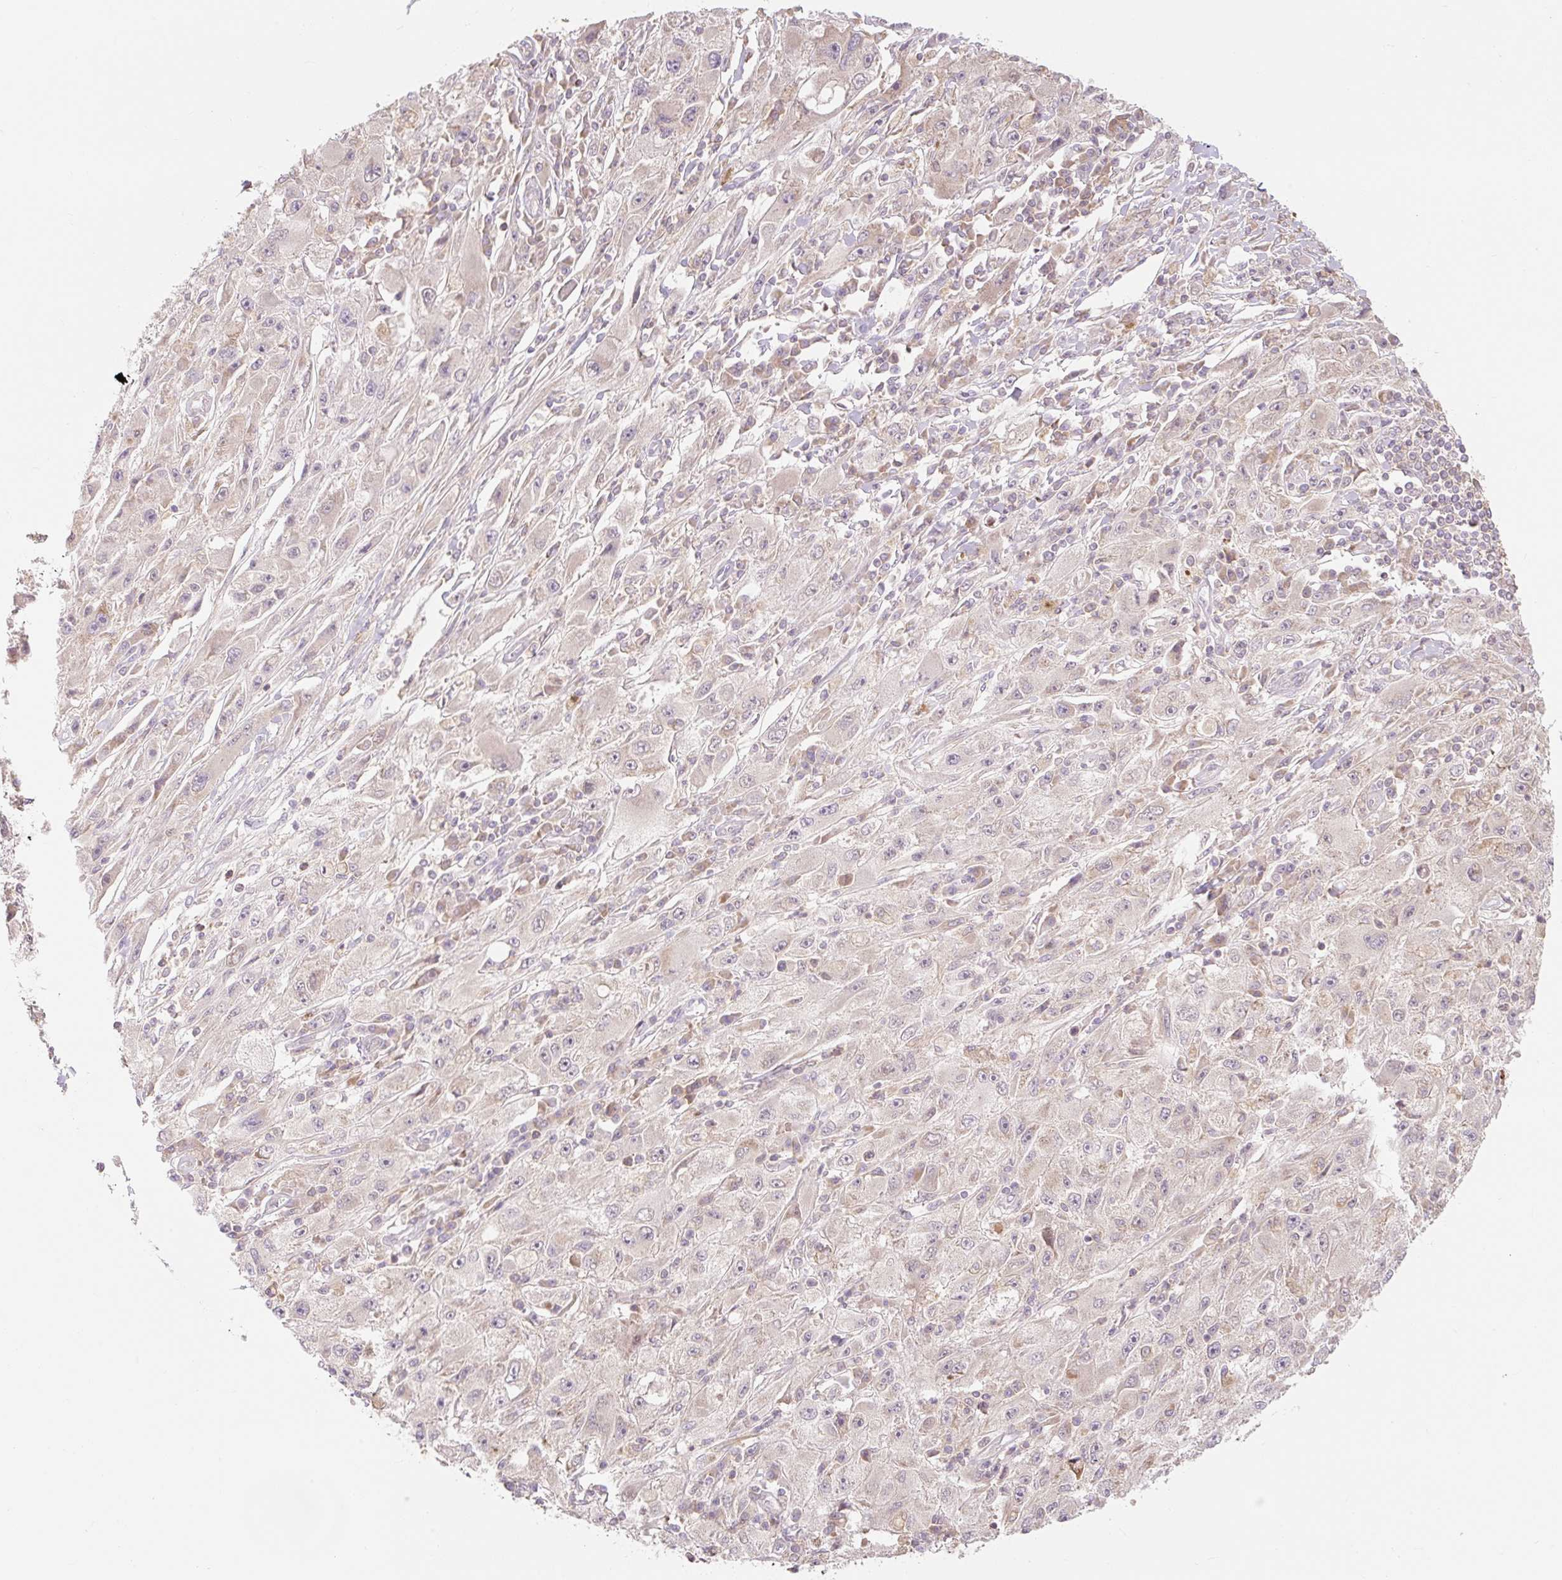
{"staining": {"intensity": "negative", "quantity": "none", "location": "none"}, "tissue": "melanoma", "cell_type": "Tumor cells", "image_type": "cancer", "snomed": [{"axis": "morphology", "description": "Malignant melanoma, Metastatic site"}, {"axis": "topography", "description": "Skin"}], "caption": "High magnification brightfield microscopy of melanoma stained with DAB (3,3'-diaminobenzidine) (brown) and counterstained with hematoxylin (blue): tumor cells show no significant positivity.", "gene": "EMC10", "patient": {"sex": "male", "age": 53}}